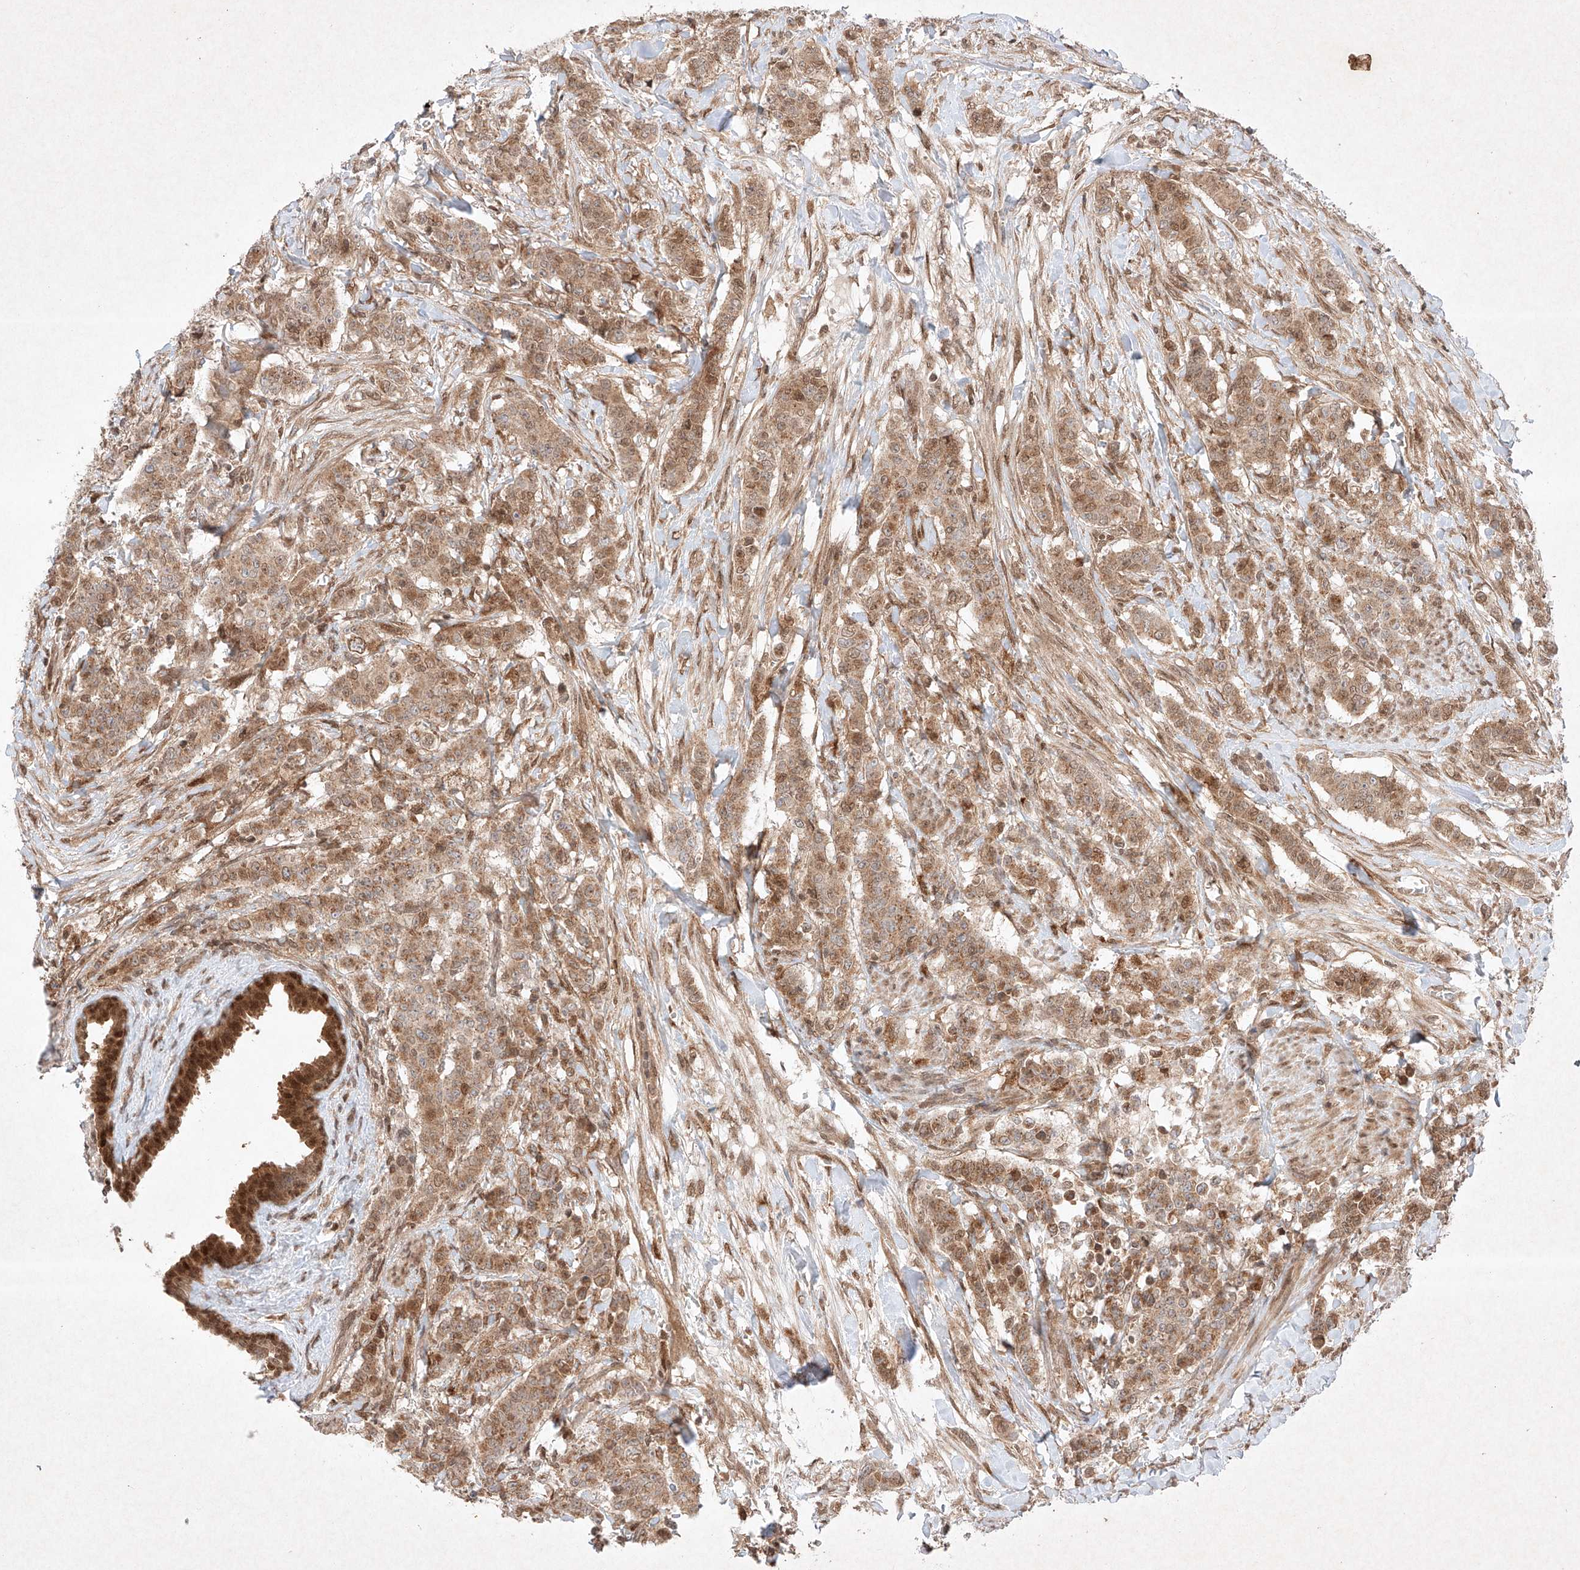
{"staining": {"intensity": "moderate", "quantity": ">75%", "location": "cytoplasmic/membranous,nuclear"}, "tissue": "breast cancer", "cell_type": "Tumor cells", "image_type": "cancer", "snomed": [{"axis": "morphology", "description": "Duct carcinoma"}, {"axis": "topography", "description": "Breast"}], "caption": "Immunohistochemistry micrograph of human breast cancer stained for a protein (brown), which displays medium levels of moderate cytoplasmic/membranous and nuclear positivity in approximately >75% of tumor cells.", "gene": "RNF31", "patient": {"sex": "female", "age": 40}}